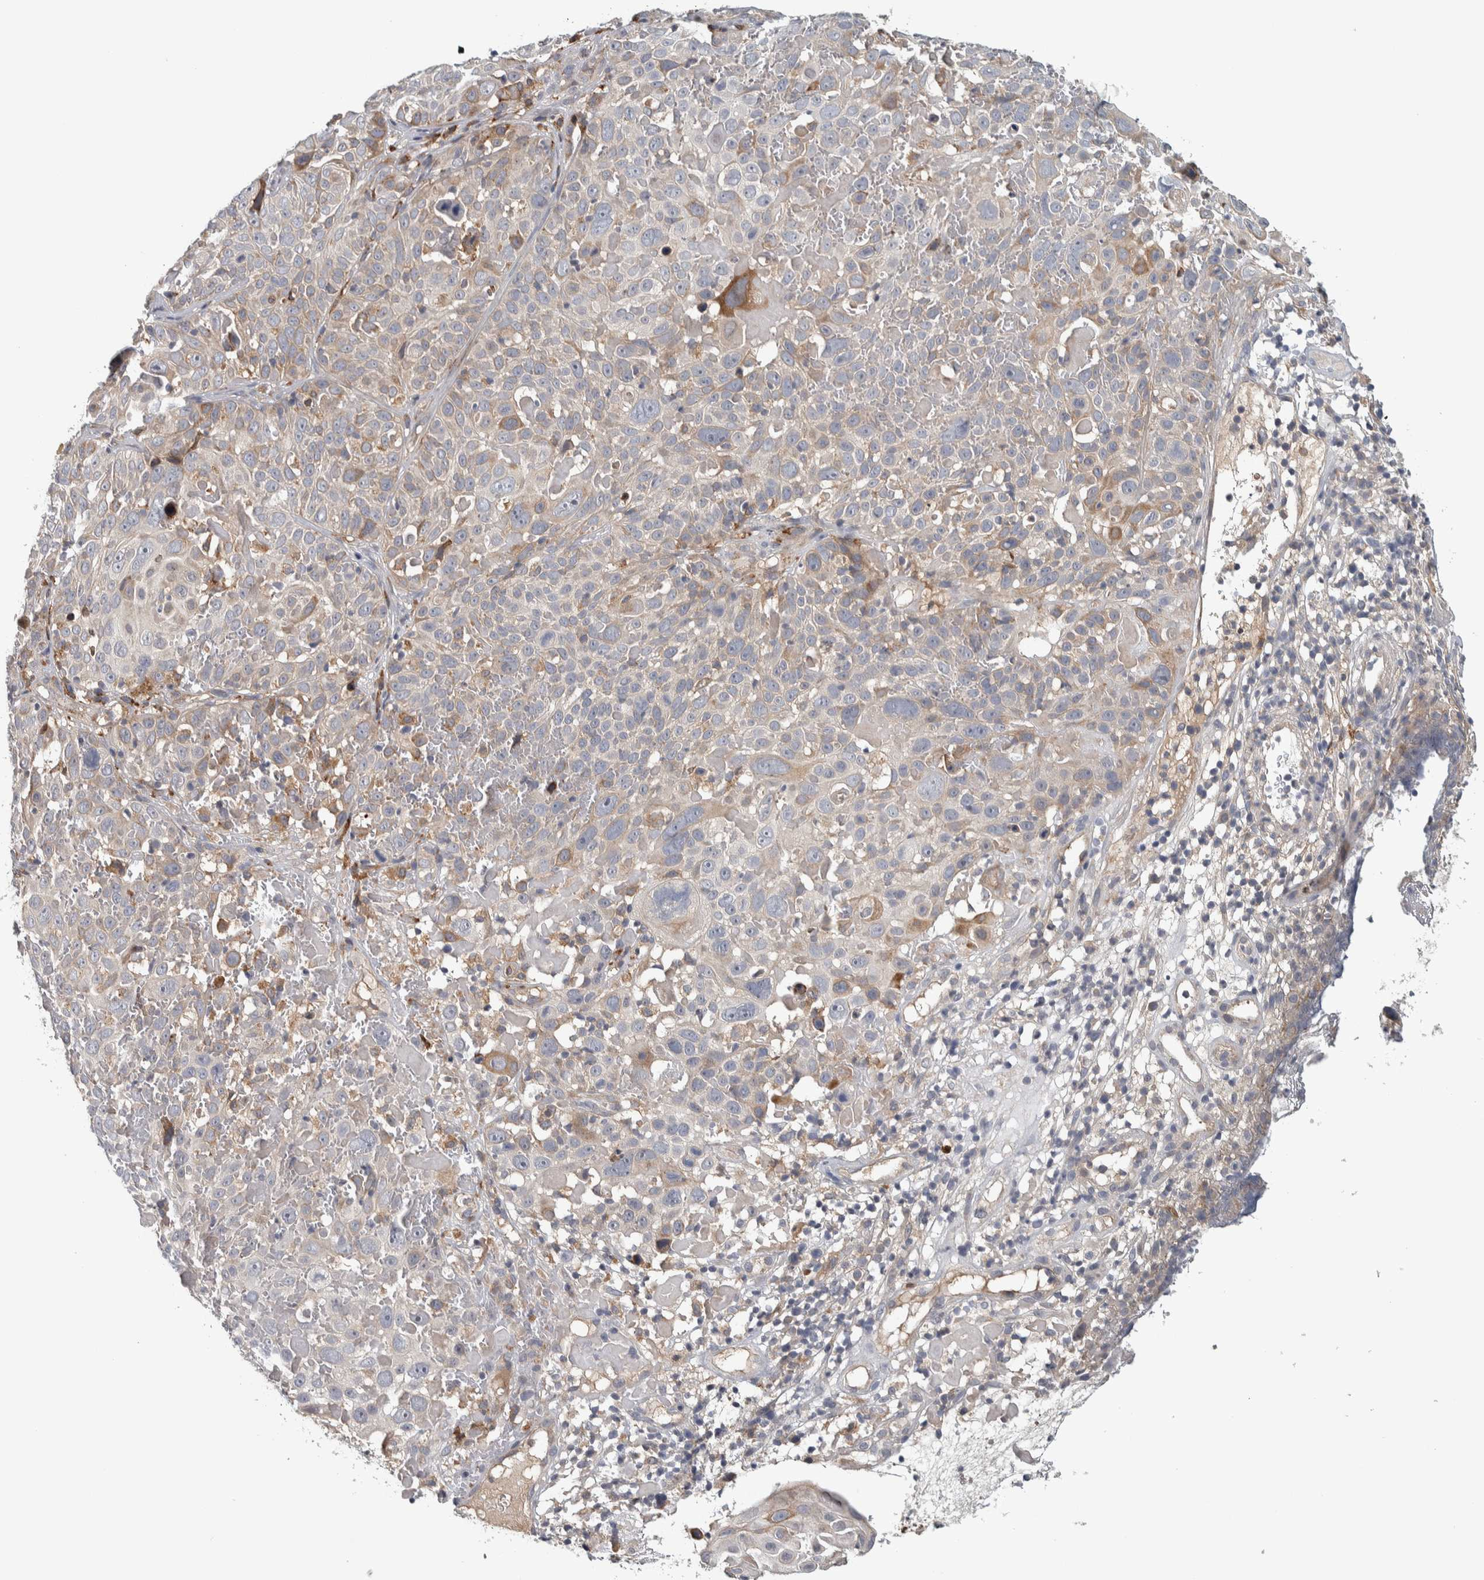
{"staining": {"intensity": "weak", "quantity": "25%-75%", "location": "cytoplasmic/membranous"}, "tissue": "cervical cancer", "cell_type": "Tumor cells", "image_type": "cancer", "snomed": [{"axis": "morphology", "description": "Squamous cell carcinoma, NOS"}, {"axis": "topography", "description": "Cervix"}], "caption": "High-power microscopy captured an immunohistochemistry photomicrograph of cervical squamous cell carcinoma, revealing weak cytoplasmic/membranous positivity in about 25%-75% of tumor cells. The staining is performed using DAB (3,3'-diaminobenzidine) brown chromogen to label protein expression. The nuclei are counter-stained blue using hematoxylin.", "gene": "ADPRM", "patient": {"sex": "female", "age": 74}}